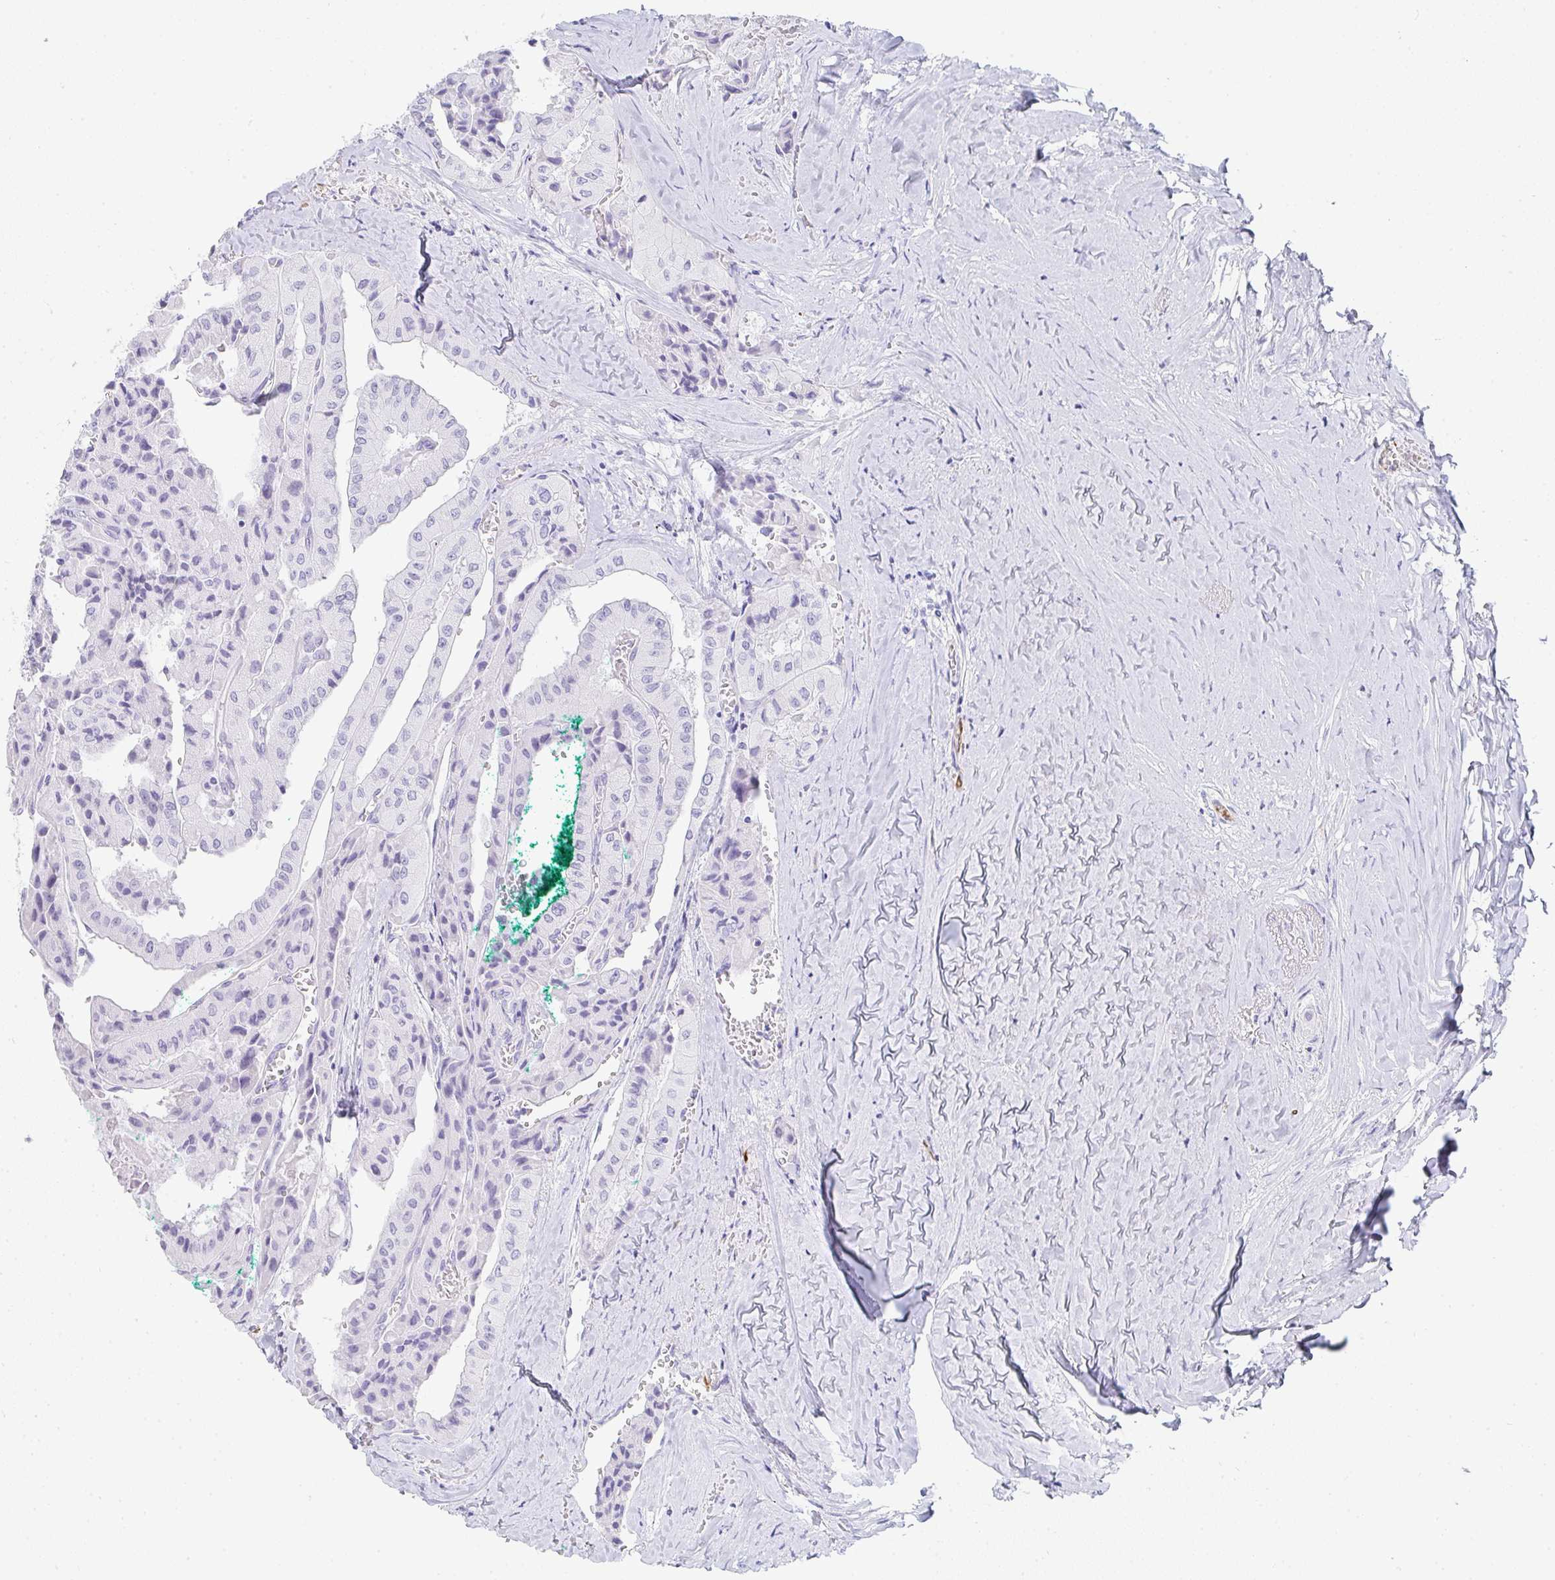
{"staining": {"intensity": "negative", "quantity": "none", "location": "none"}, "tissue": "thyroid cancer", "cell_type": "Tumor cells", "image_type": "cancer", "snomed": [{"axis": "morphology", "description": "Normal tissue, NOS"}, {"axis": "morphology", "description": "Papillary adenocarcinoma, NOS"}, {"axis": "topography", "description": "Thyroid gland"}], "caption": "Tumor cells show no significant protein staining in thyroid cancer.", "gene": "PRND", "patient": {"sex": "female", "age": 59}}